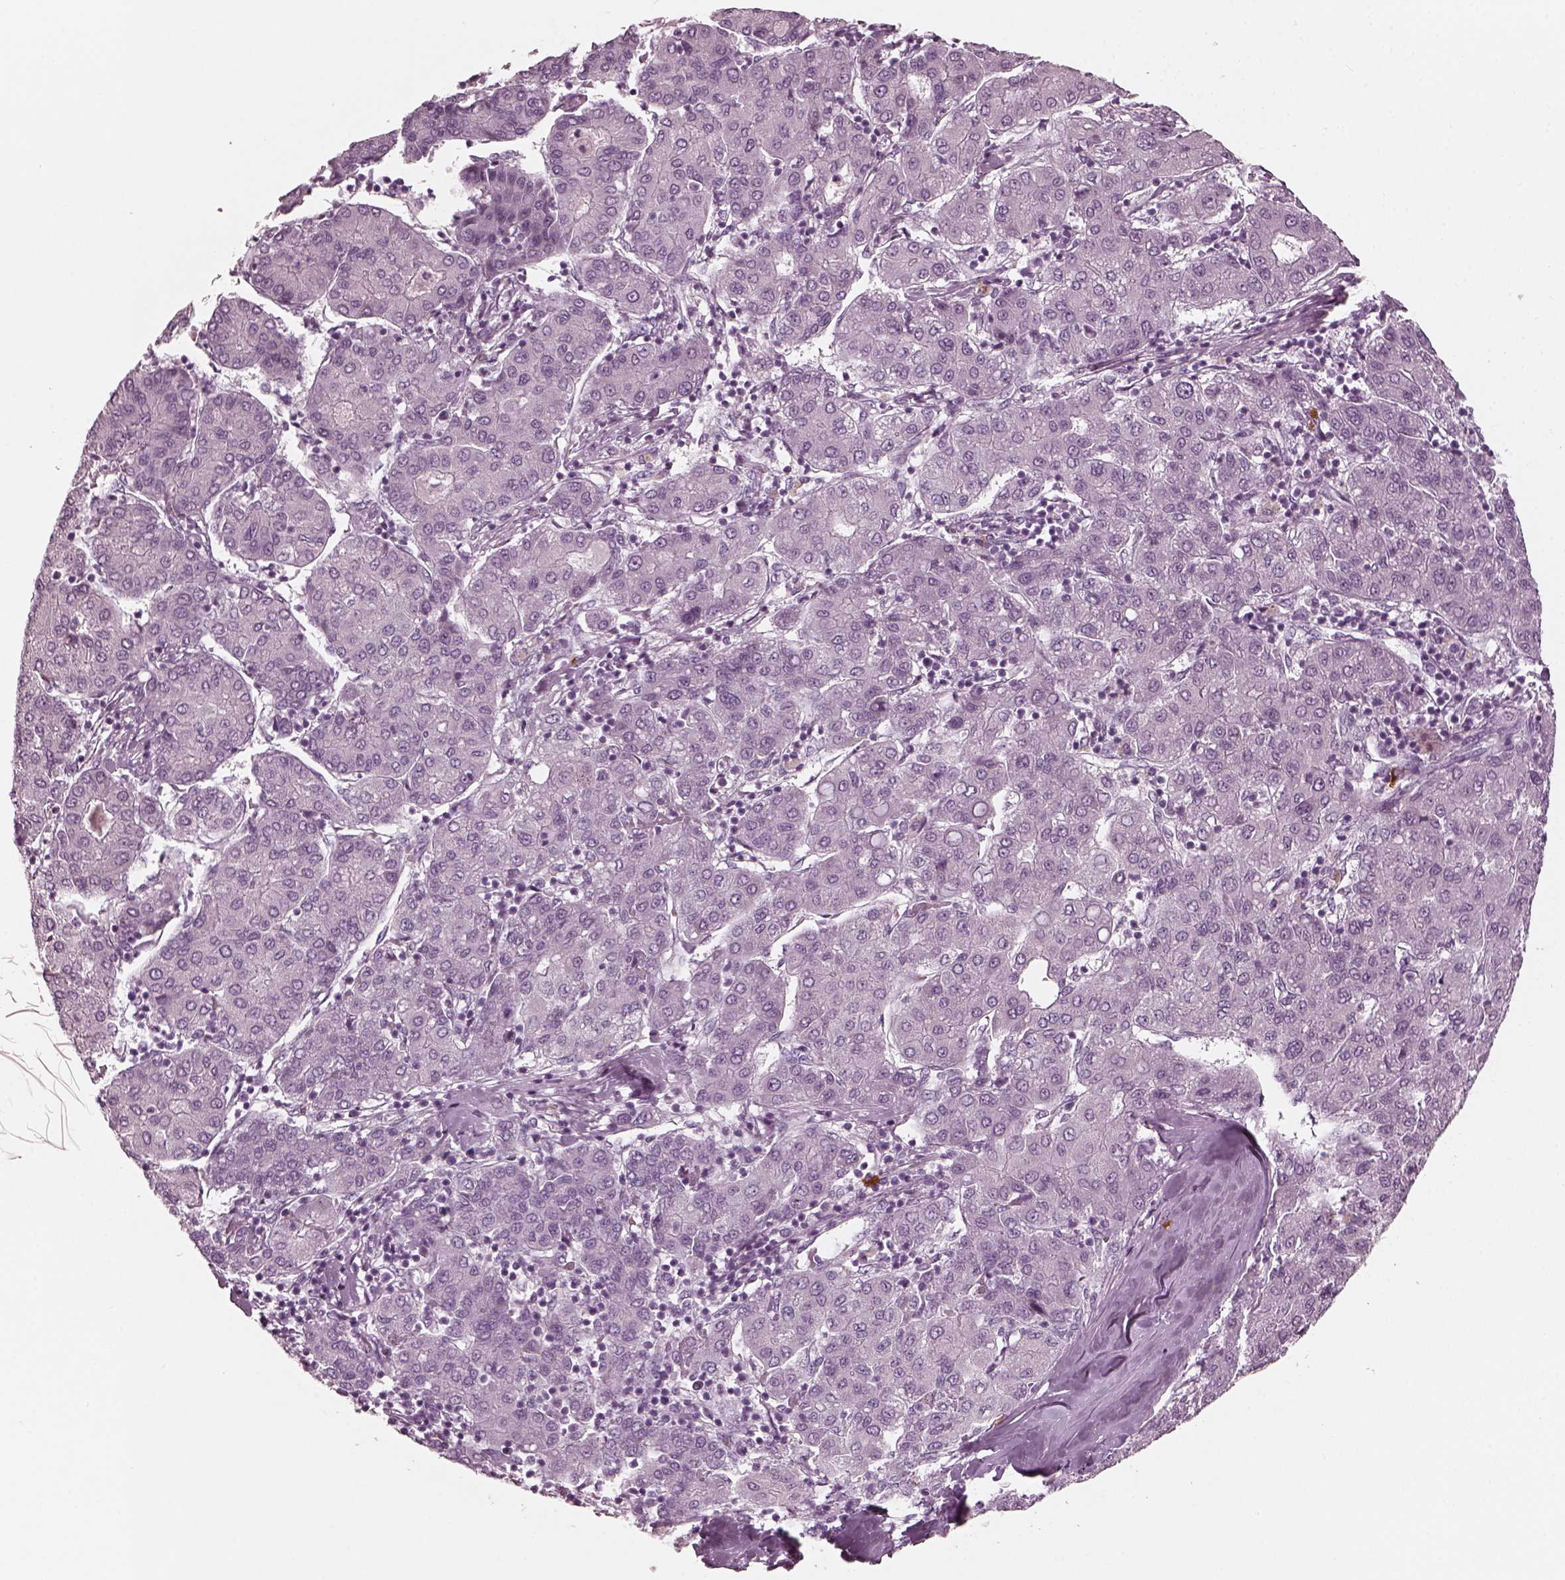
{"staining": {"intensity": "negative", "quantity": "none", "location": "none"}, "tissue": "liver cancer", "cell_type": "Tumor cells", "image_type": "cancer", "snomed": [{"axis": "morphology", "description": "Carcinoma, Hepatocellular, NOS"}, {"axis": "topography", "description": "Liver"}], "caption": "Tumor cells are negative for protein expression in human liver cancer.", "gene": "CNTN1", "patient": {"sex": "male", "age": 65}}